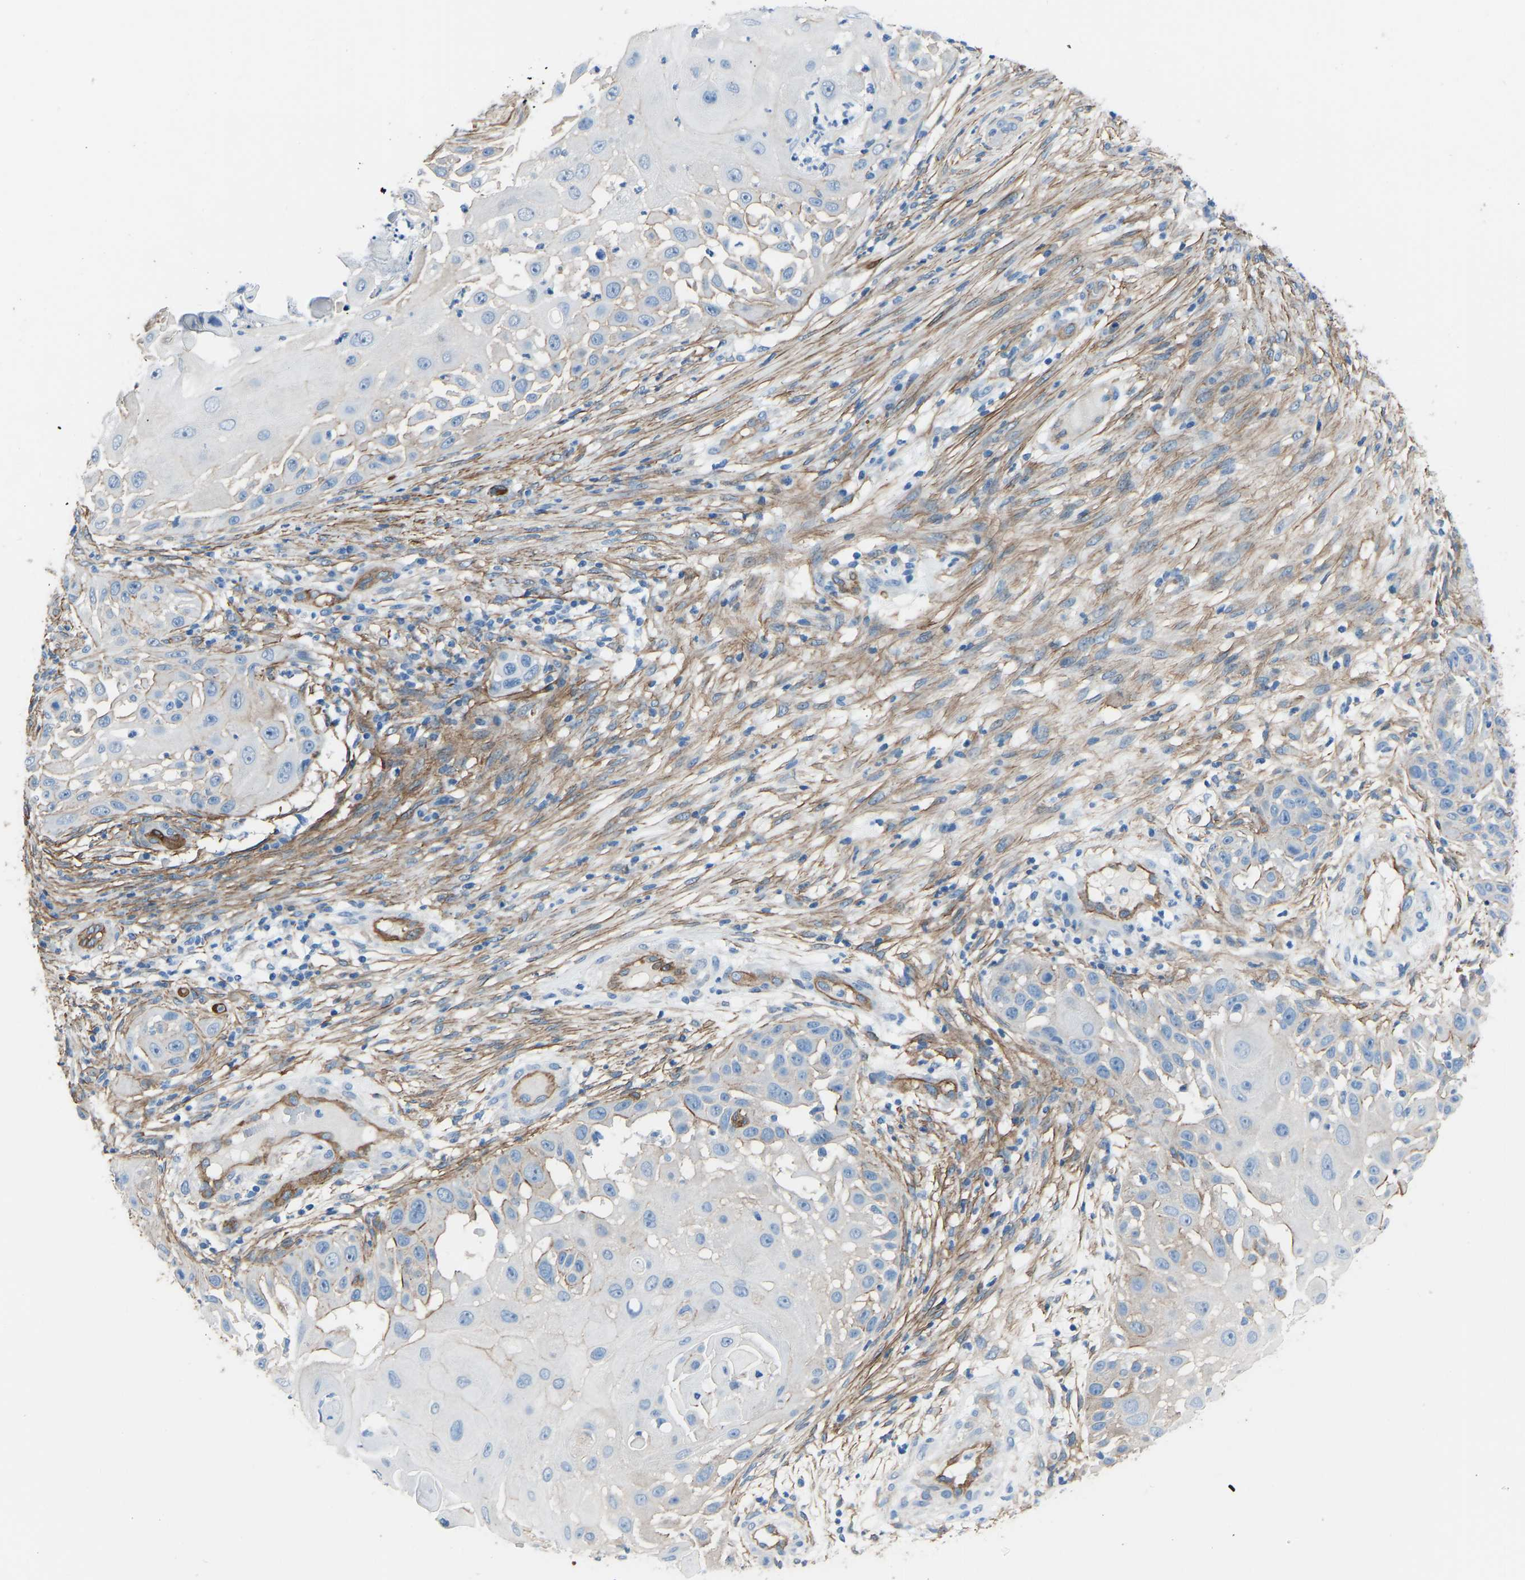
{"staining": {"intensity": "moderate", "quantity": "<25%", "location": "cytoplasmic/membranous"}, "tissue": "skin cancer", "cell_type": "Tumor cells", "image_type": "cancer", "snomed": [{"axis": "morphology", "description": "Squamous cell carcinoma, NOS"}, {"axis": "topography", "description": "Skin"}], "caption": "Immunohistochemical staining of human squamous cell carcinoma (skin) shows low levels of moderate cytoplasmic/membranous protein staining in about <25% of tumor cells.", "gene": "MYH10", "patient": {"sex": "female", "age": 44}}